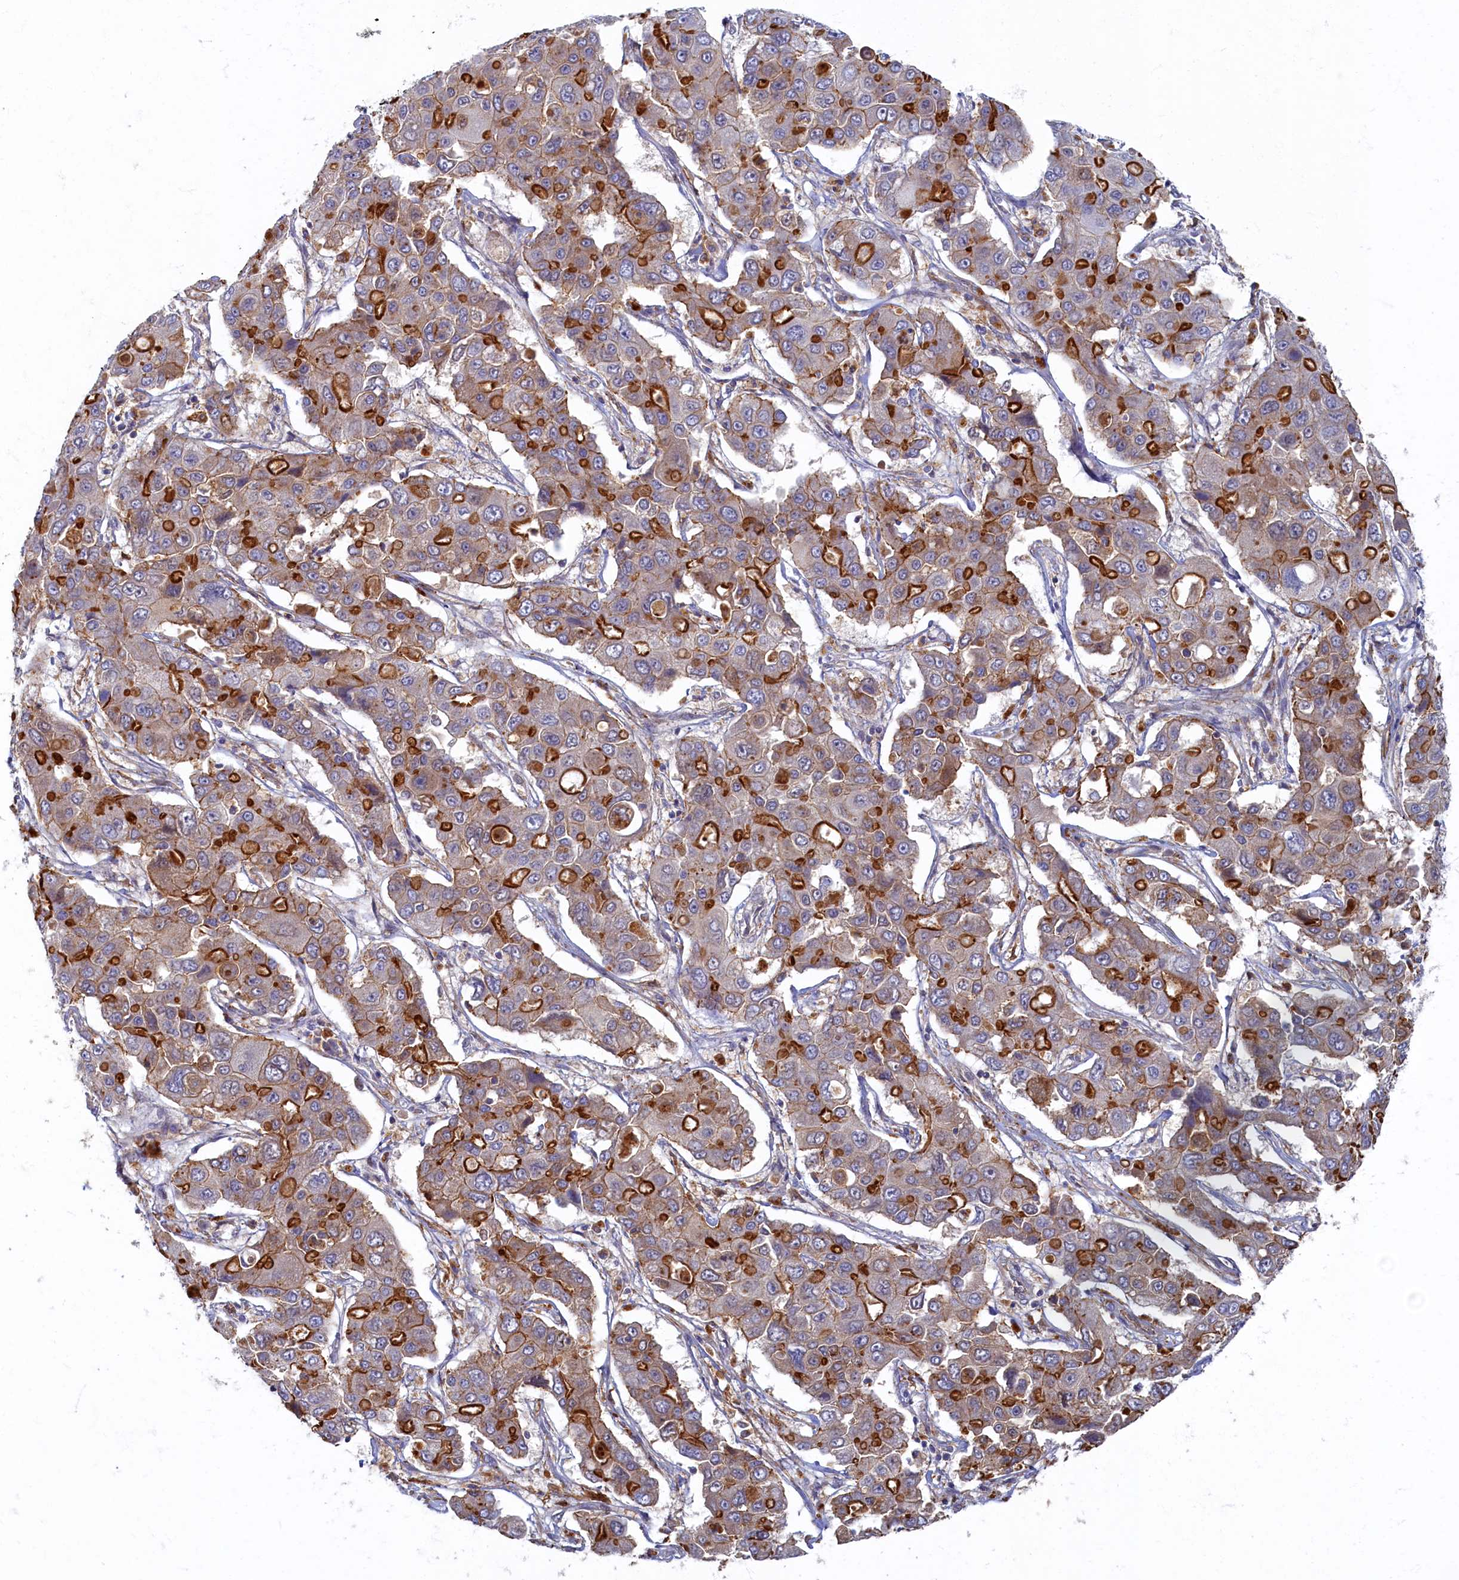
{"staining": {"intensity": "strong", "quantity": "25%-75%", "location": "cytoplasmic/membranous"}, "tissue": "liver cancer", "cell_type": "Tumor cells", "image_type": "cancer", "snomed": [{"axis": "morphology", "description": "Cholangiocarcinoma"}, {"axis": "topography", "description": "Liver"}], "caption": "Immunohistochemical staining of human cholangiocarcinoma (liver) displays high levels of strong cytoplasmic/membranous staining in approximately 25%-75% of tumor cells.", "gene": "PSMG2", "patient": {"sex": "male", "age": 67}}